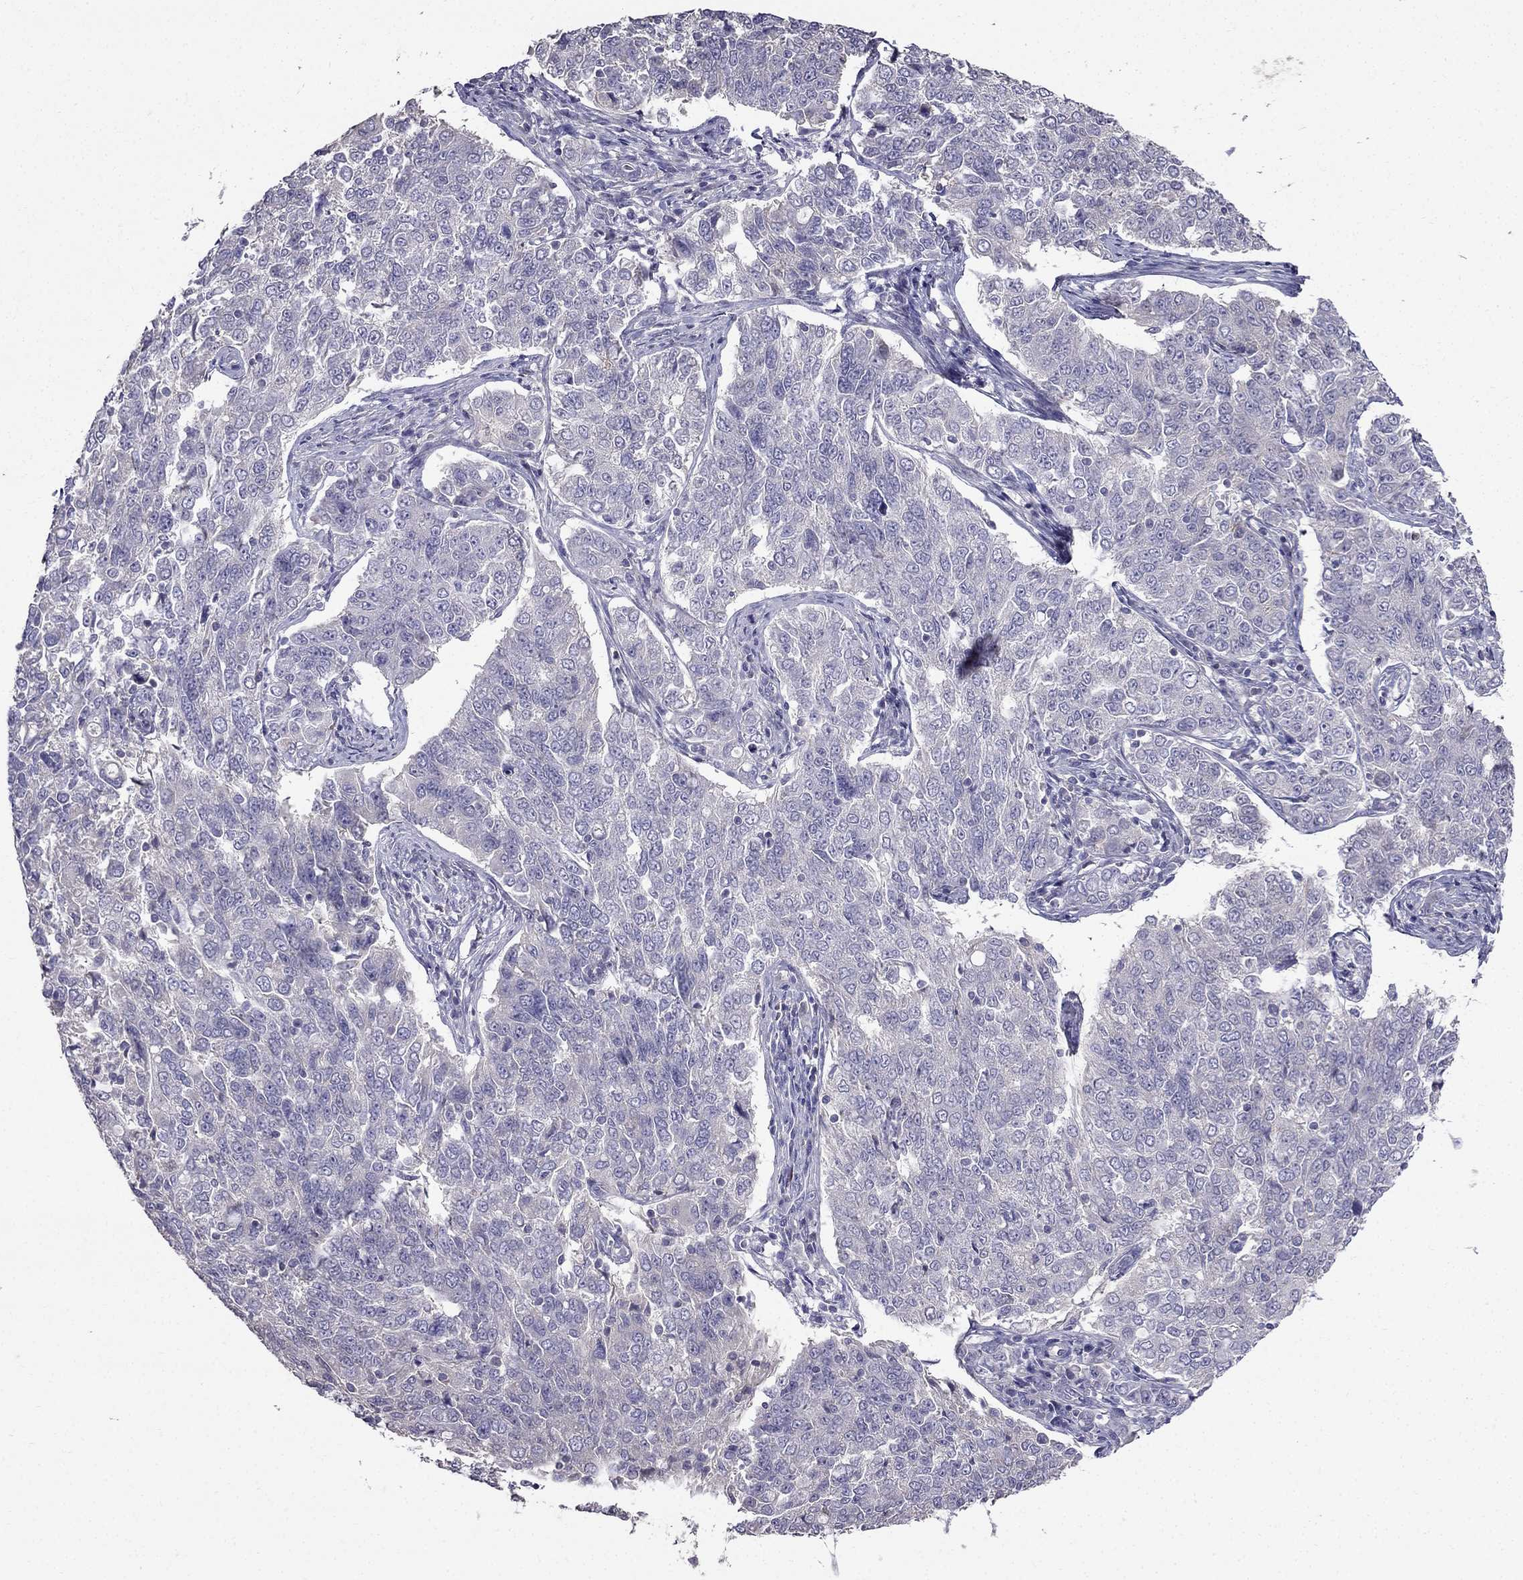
{"staining": {"intensity": "negative", "quantity": "none", "location": "none"}, "tissue": "endometrial cancer", "cell_type": "Tumor cells", "image_type": "cancer", "snomed": [{"axis": "morphology", "description": "Adenocarcinoma, NOS"}, {"axis": "topography", "description": "Endometrium"}], "caption": "This is a photomicrograph of immunohistochemistry staining of endometrial cancer (adenocarcinoma), which shows no expression in tumor cells.", "gene": "AS3MT", "patient": {"sex": "female", "age": 43}}